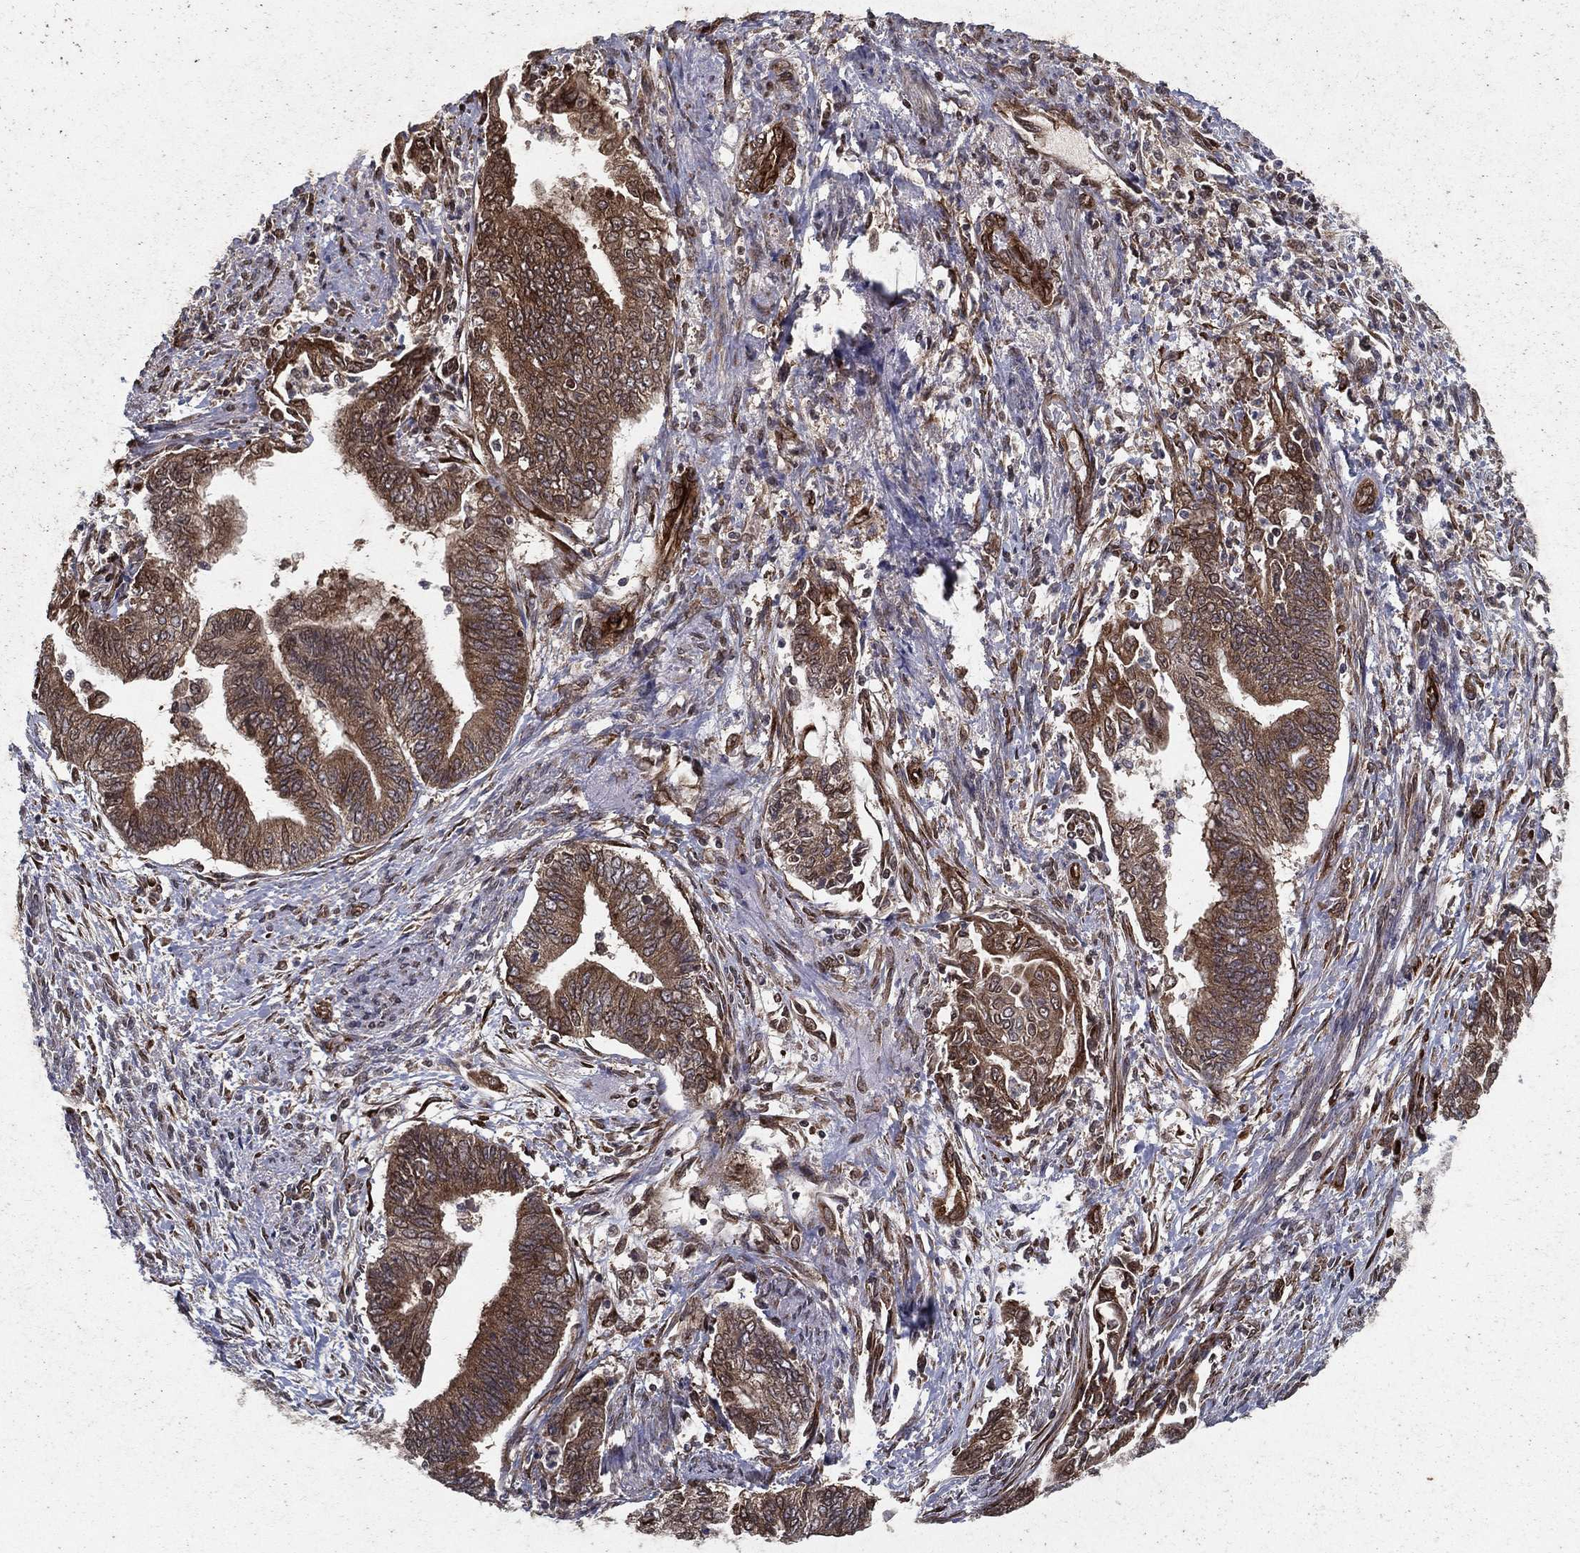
{"staining": {"intensity": "moderate", "quantity": ">75%", "location": "cytoplasmic/membranous"}, "tissue": "endometrial cancer", "cell_type": "Tumor cells", "image_type": "cancer", "snomed": [{"axis": "morphology", "description": "Adenocarcinoma, NOS"}, {"axis": "topography", "description": "Endometrium"}], "caption": "Protein staining of endometrial cancer (adenocarcinoma) tissue demonstrates moderate cytoplasmic/membranous expression in approximately >75% of tumor cells.", "gene": "CERS2", "patient": {"sex": "female", "age": 65}}